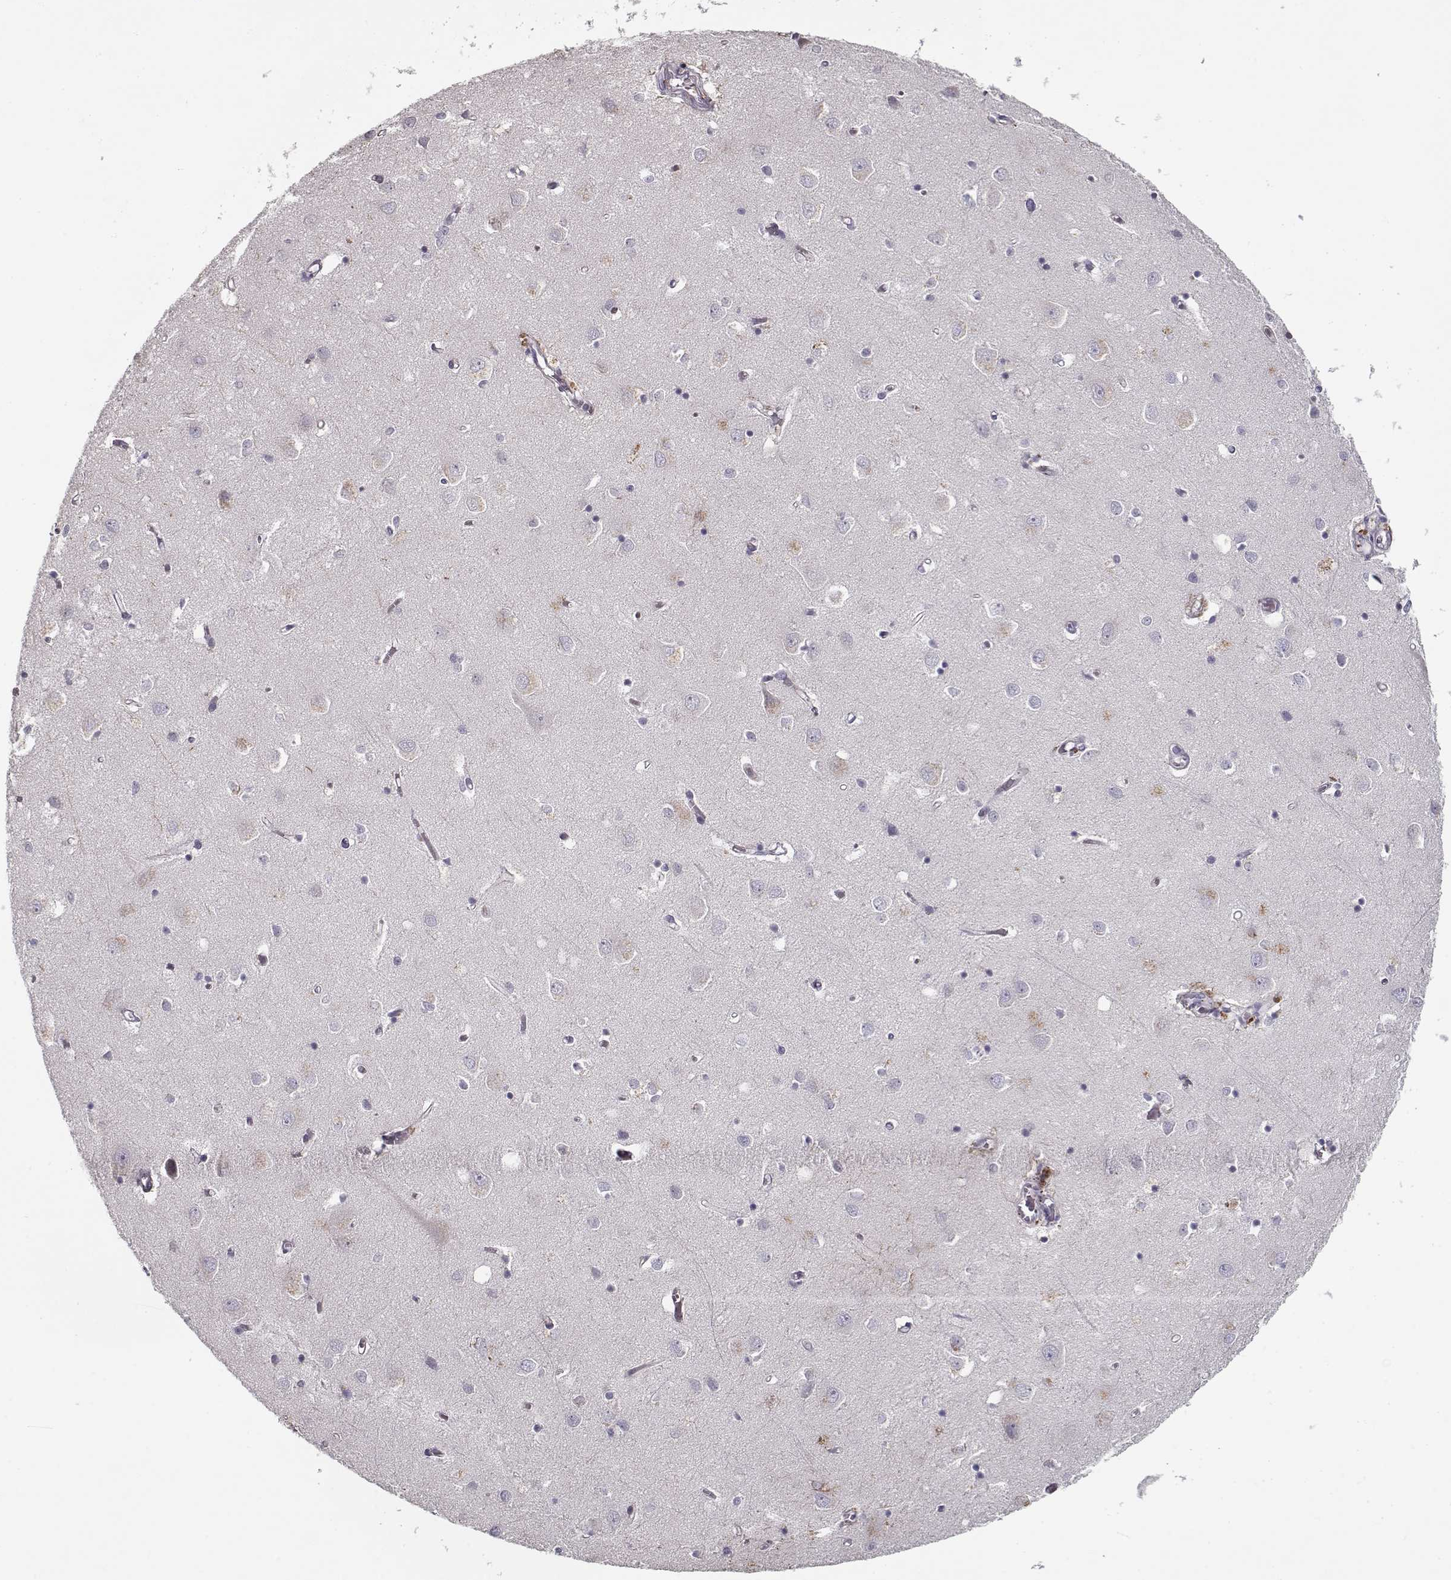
{"staining": {"intensity": "negative", "quantity": "none", "location": "none"}, "tissue": "cerebral cortex", "cell_type": "Endothelial cells", "image_type": "normal", "snomed": [{"axis": "morphology", "description": "Normal tissue, NOS"}, {"axis": "topography", "description": "Cerebral cortex"}], "caption": "DAB (3,3'-diaminobenzidine) immunohistochemical staining of benign cerebral cortex displays no significant expression in endothelial cells.", "gene": "UNC13D", "patient": {"sex": "male", "age": 70}}